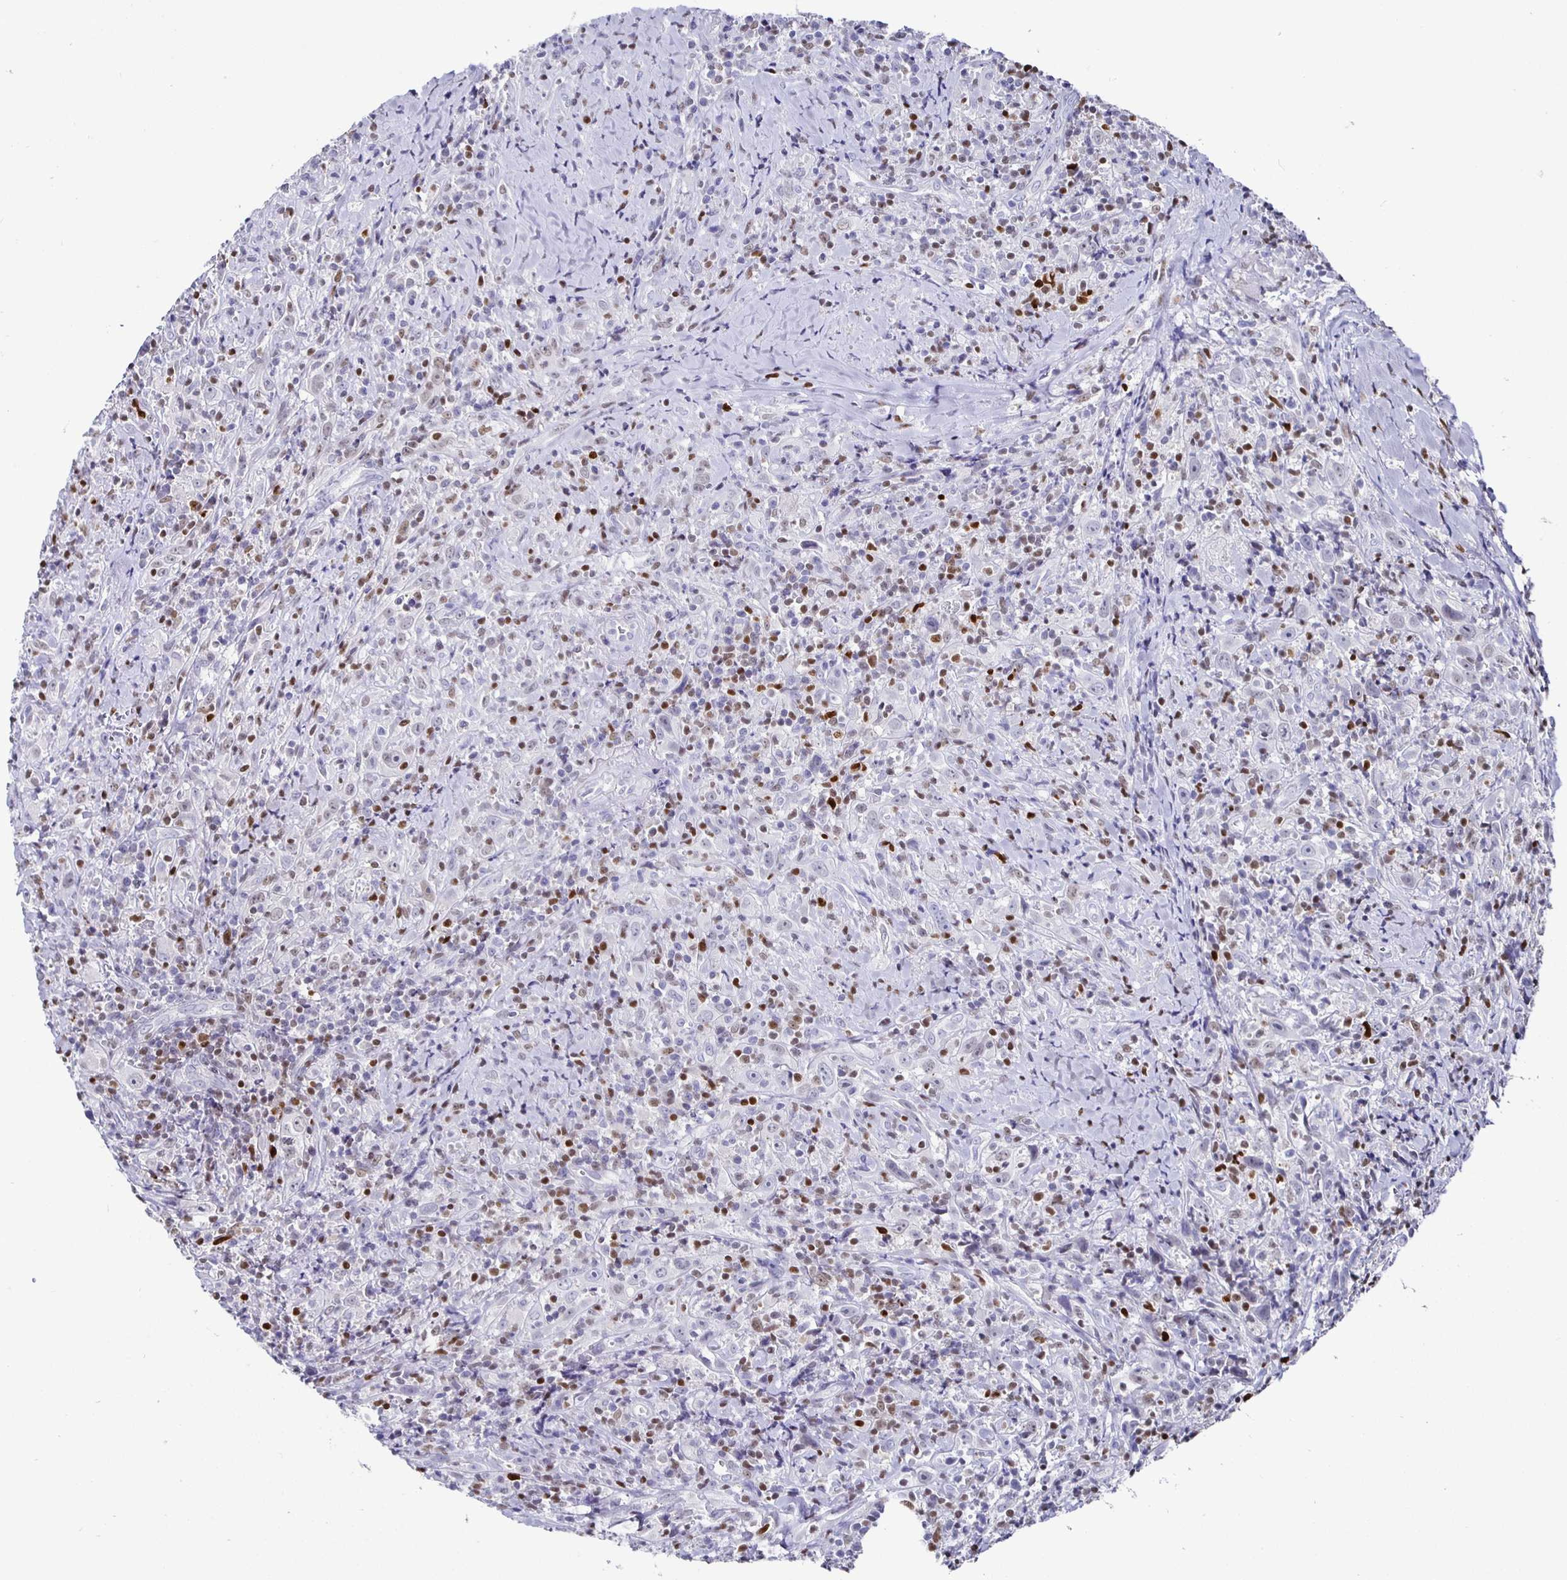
{"staining": {"intensity": "weak", "quantity": "<25%", "location": "nuclear"}, "tissue": "head and neck cancer", "cell_type": "Tumor cells", "image_type": "cancer", "snomed": [{"axis": "morphology", "description": "Squamous cell carcinoma, NOS"}, {"axis": "topography", "description": "Head-Neck"}], "caption": "A micrograph of human head and neck squamous cell carcinoma is negative for staining in tumor cells.", "gene": "RUNX2", "patient": {"sex": "female", "age": 95}}